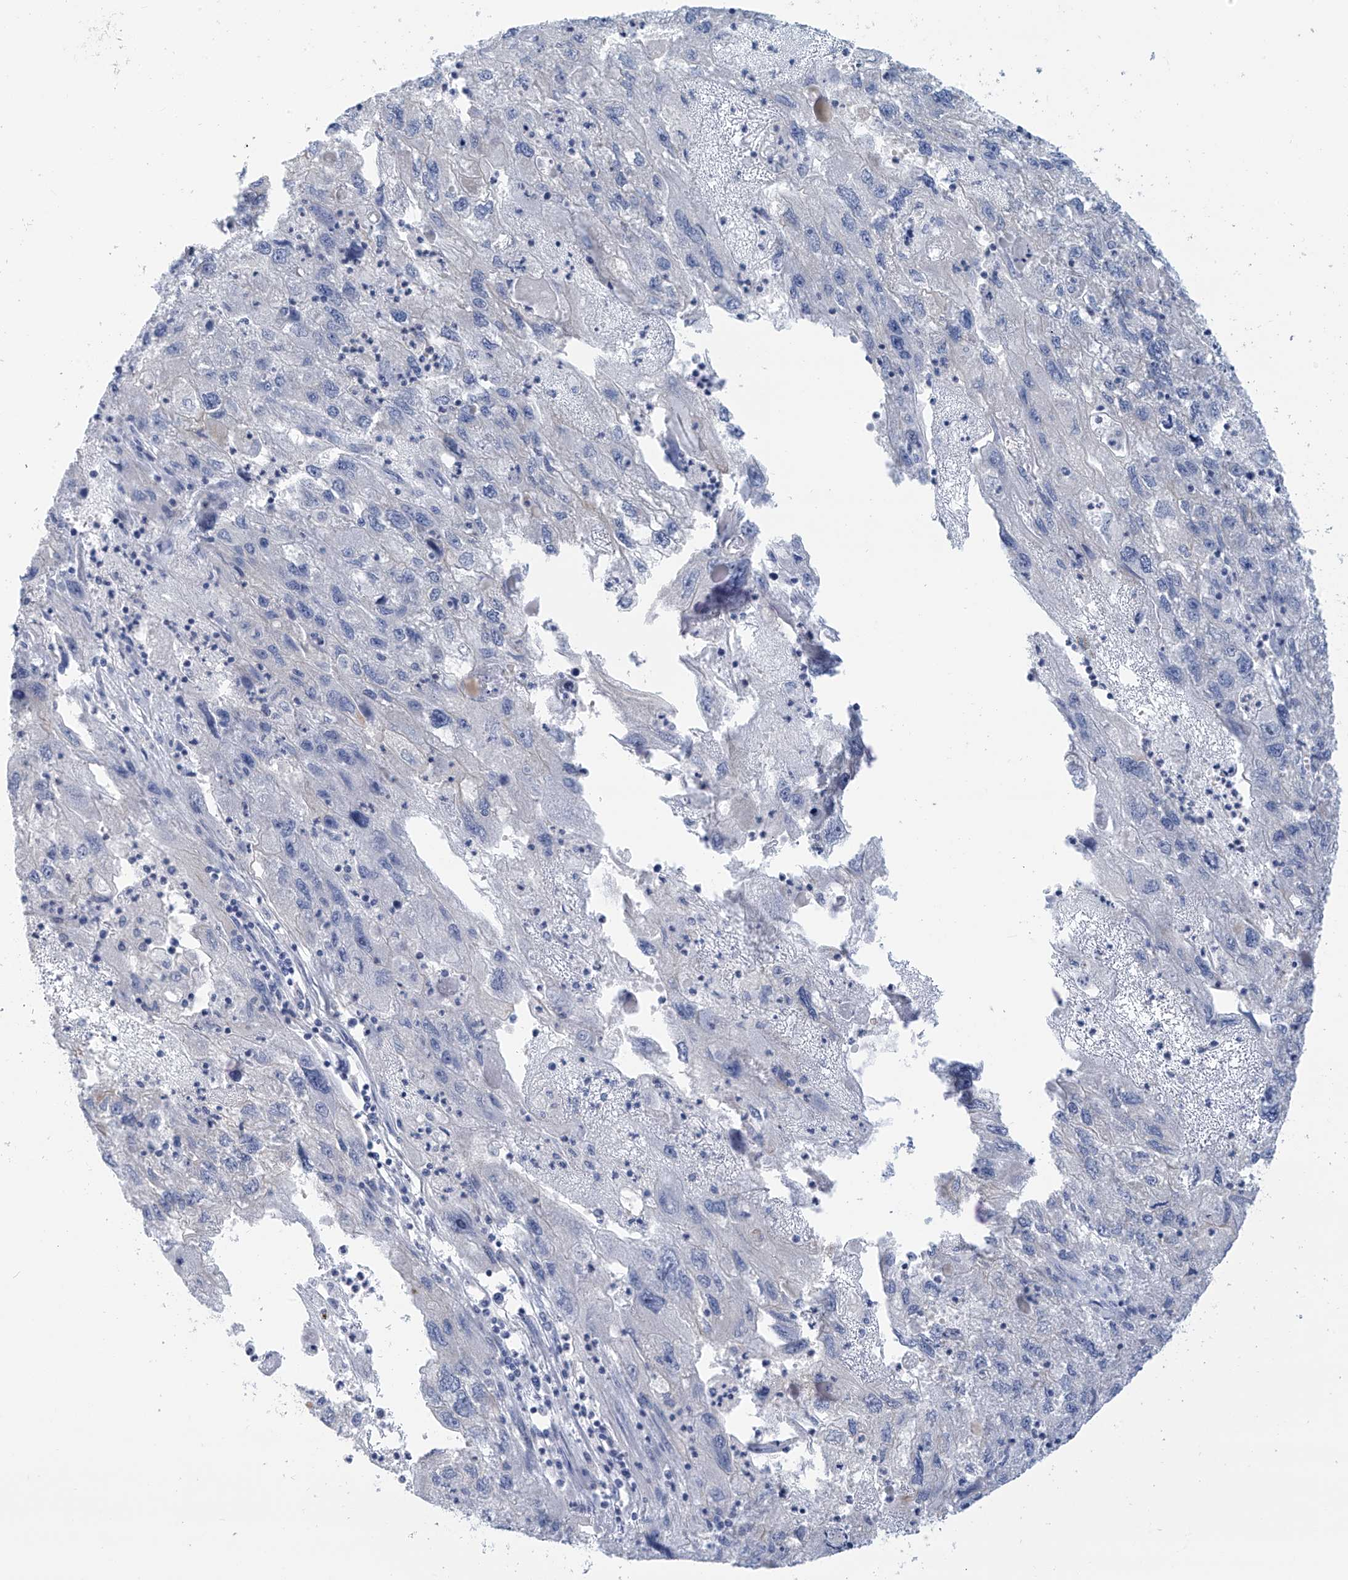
{"staining": {"intensity": "negative", "quantity": "none", "location": "none"}, "tissue": "endometrial cancer", "cell_type": "Tumor cells", "image_type": "cancer", "snomed": [{"axis": "morphology", "description": "Adenocarcinoma, NOS"}, {"axis": "topography", "description": "Endometrium"}], "caption": "Tumor cells are negative for protein expression in human adenocarcinoma (endometrial). The staining is performed using DAB brown chromogen with nuclei counter-stained in using hematoxylin.", "gene": "SLC6A12", "patient": {"sex": "female", "age": 49}}